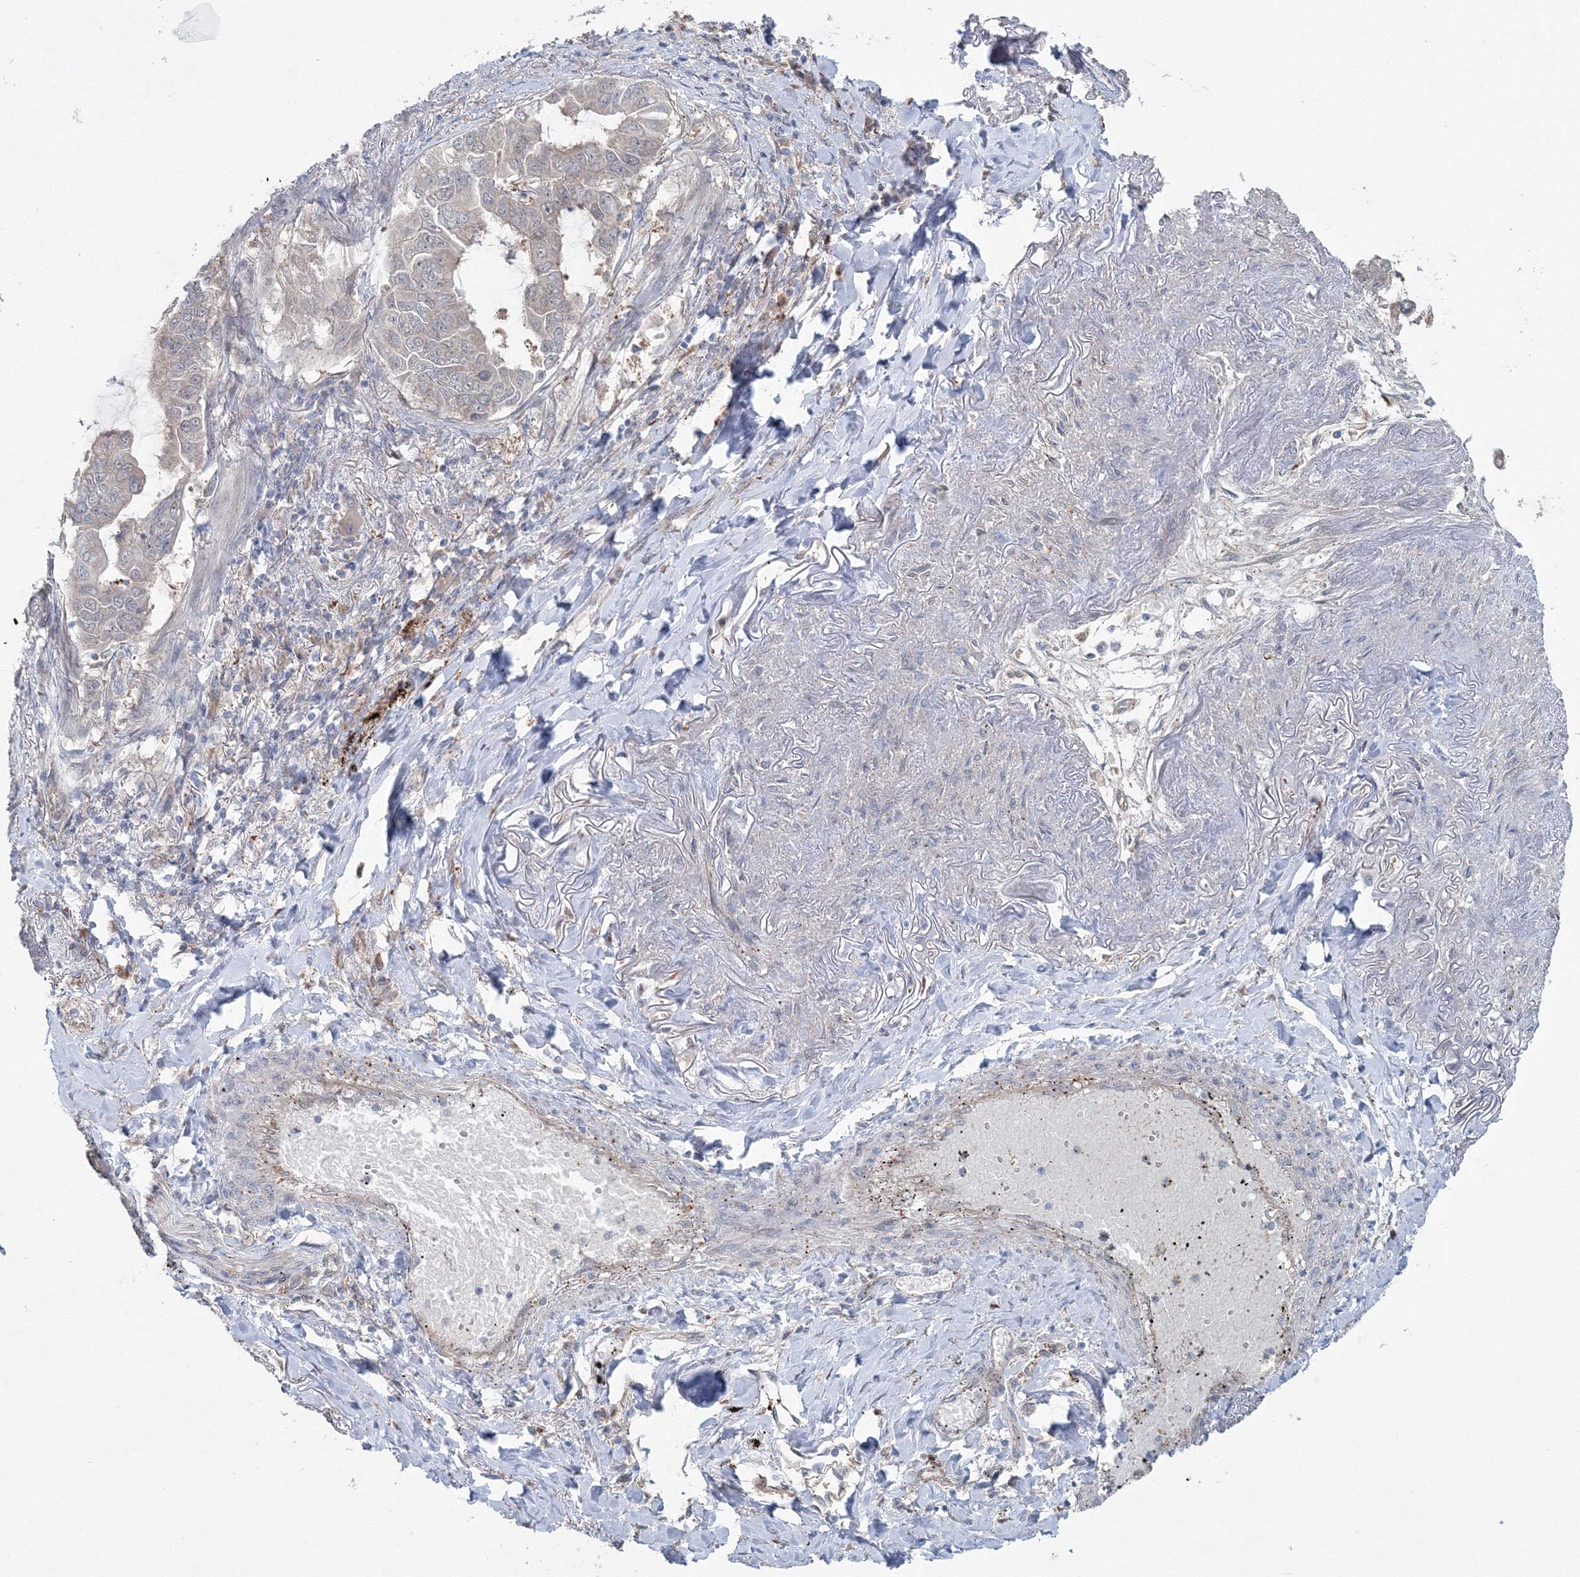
{"staining": {"intensity": "negative", "quantity": "none", "location": "none"}, "tissue": "lung cancer", "cell_type": "Tumor cells", "image_type": "cancer", "snomed": [{"axis": "morphology", "description": "Adenocarcinoma, NOS"}, {"axis": "topography", "description": "Lung"}], "caption": "An IHC micrograph of lung cancer is shown. There is no staining in tumor cells of lung cancer.", "gene": "MKRN2", "patient": {"sex": "male", "age": 64}}